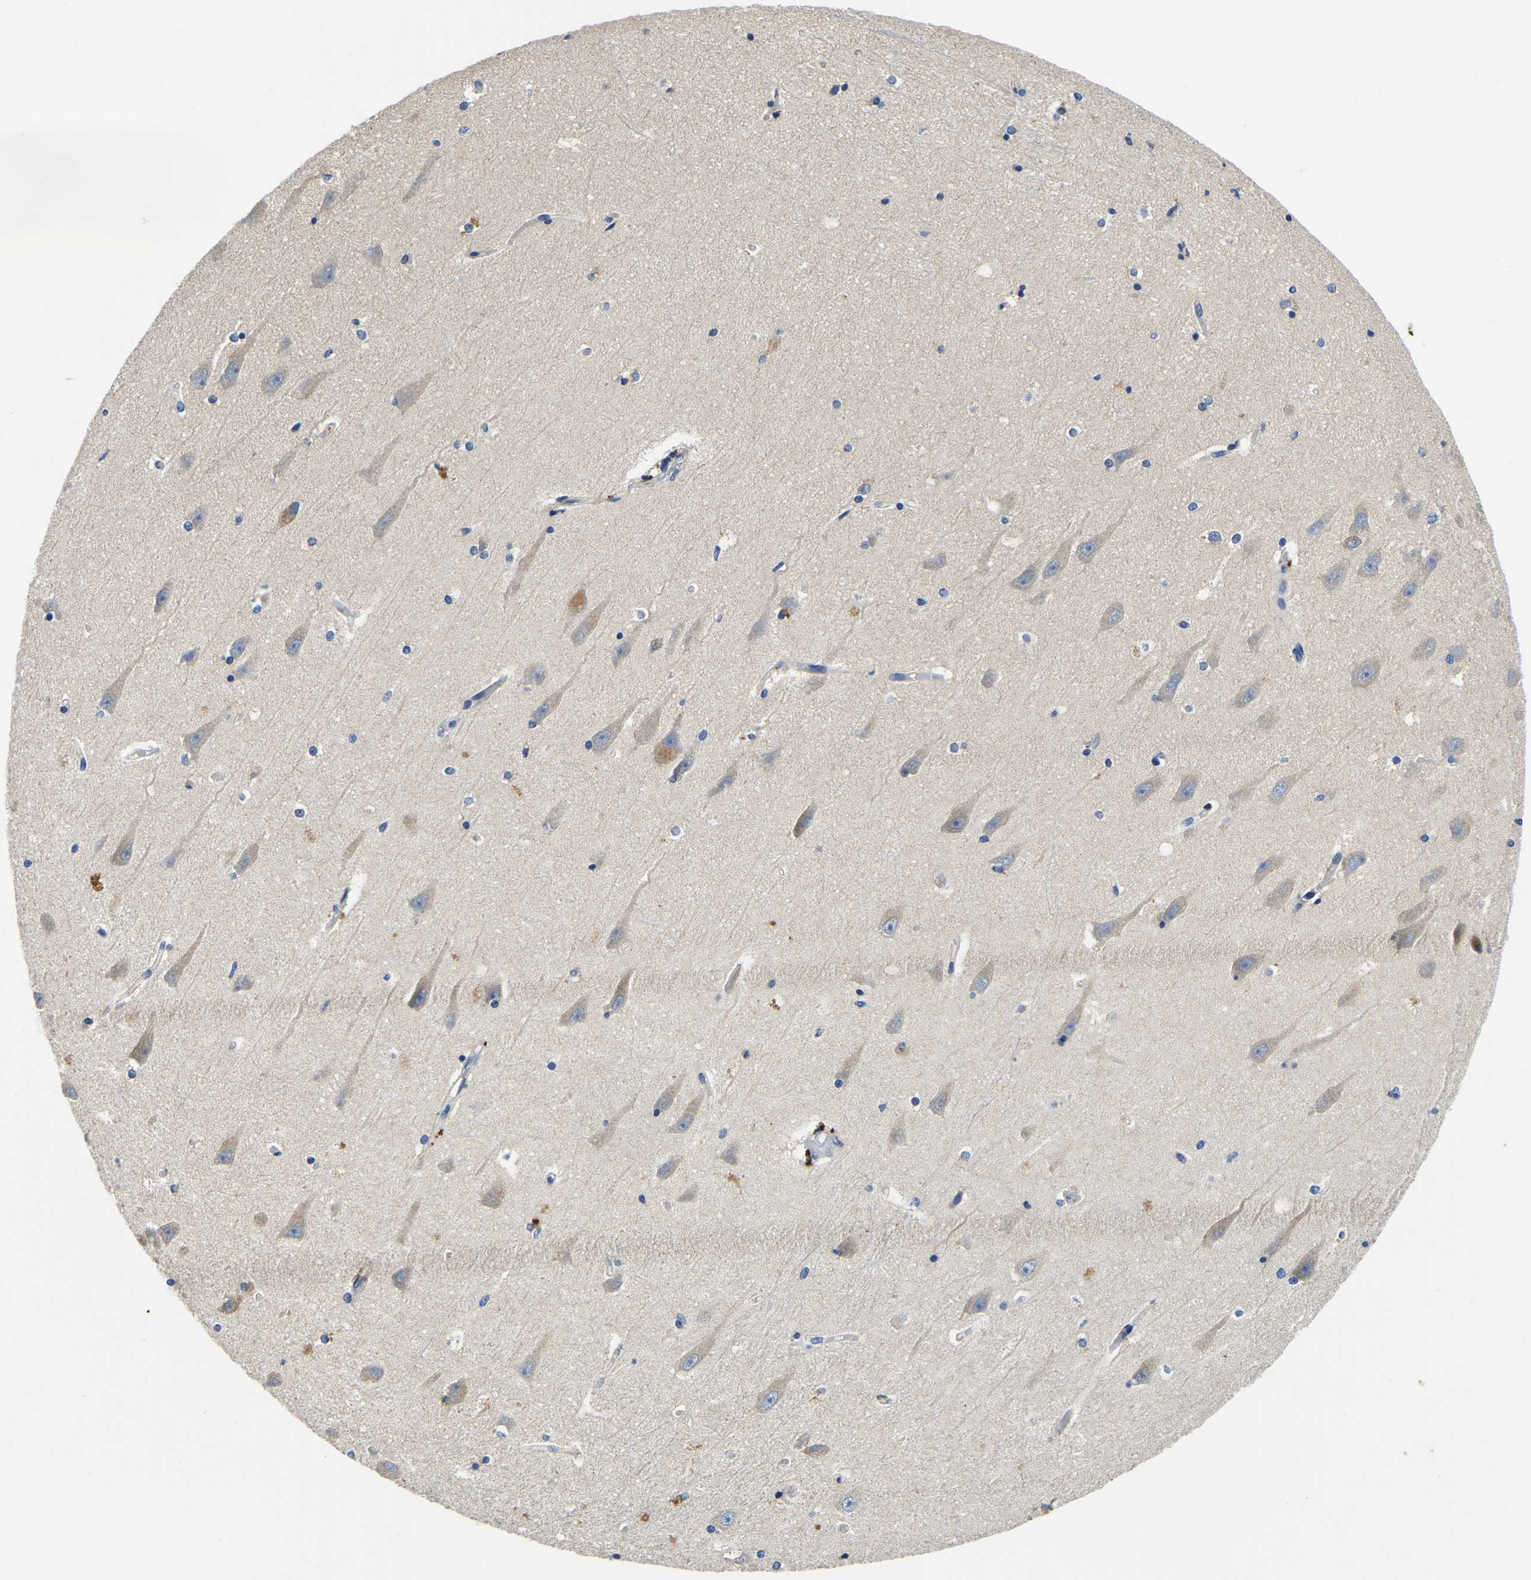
{"staining": {"intensity": "moderate", "quantity": "<25%", "location": "cytoplasmic/membranous"}, "tissue": "hippocampus", "cell_type": "Glial cells", "image_type": "normal", "snomed": [{"axis": "morphology", "description": "Normal tissue, NOS"}, {"axis": "topography", "description": "Hippocampus"}], "caption": "A brown stain shows moderate cytoplasmic/membranous positivity of a protein in glial cells of unremarkable hippocampus. The protein of interest is stained brown, and the nuclei are stained in blue (DAB IHC with brightfield microscopy, high magnification).", "gene": "STAT2", "patient": {"sex": "male", "age": 45}}